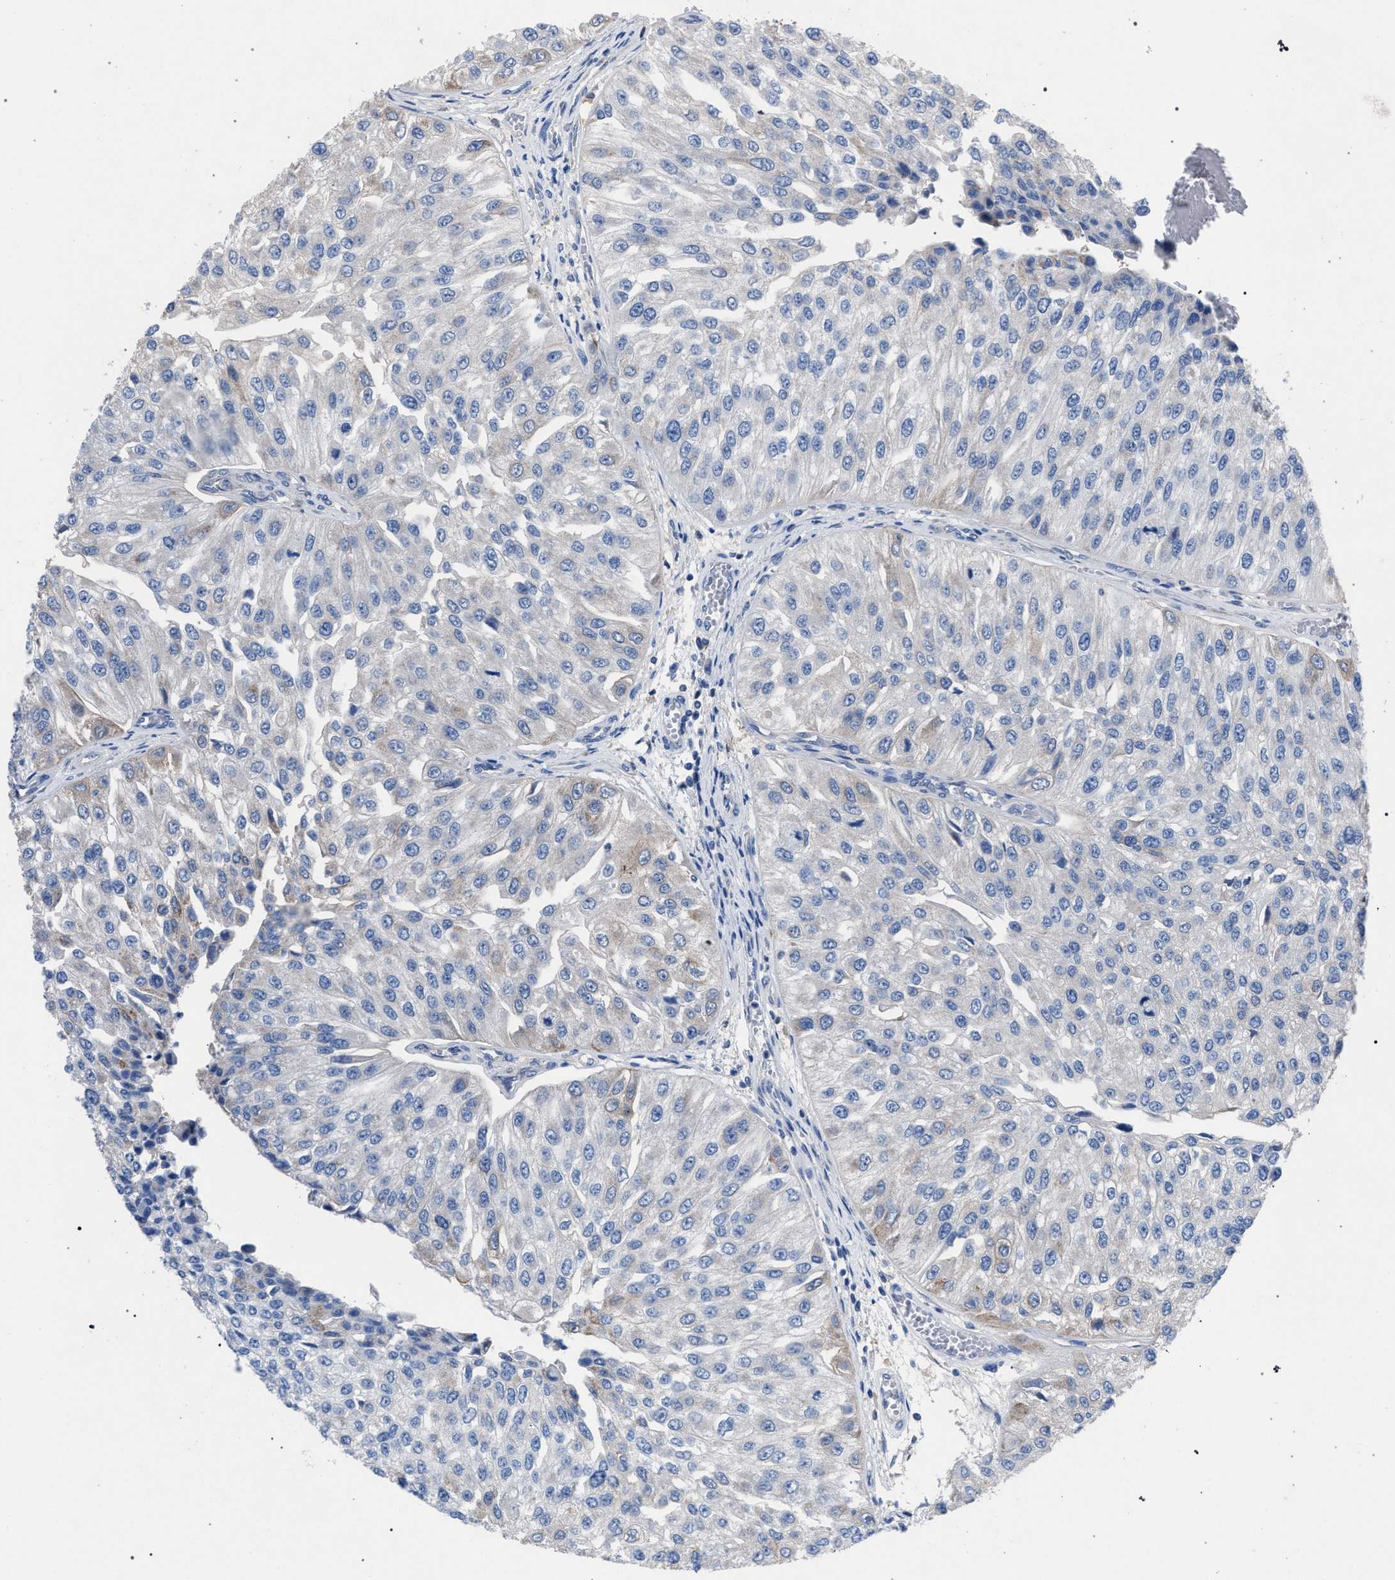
{"staining": {"intensity": "negative", "quantity": "none", "location": "none"}, "tissue": "urothelial cancer", "cell_type": "Tumor cells", "image_type": "cancer", "snomed": [{"axis": "morphology", "description": "Urothelial carcinoma, High grade"}, {"axis": "topography", "description": "Kidney"}, {"axis": "topography", "description": "Urinary bladder"}], "caption": "A micrograph of human urothelial carcinoma (high-grade) is negative for staining in tumor cells.", "gene": "CRYZ", "patient": {"sex": "male", "age": 77}}